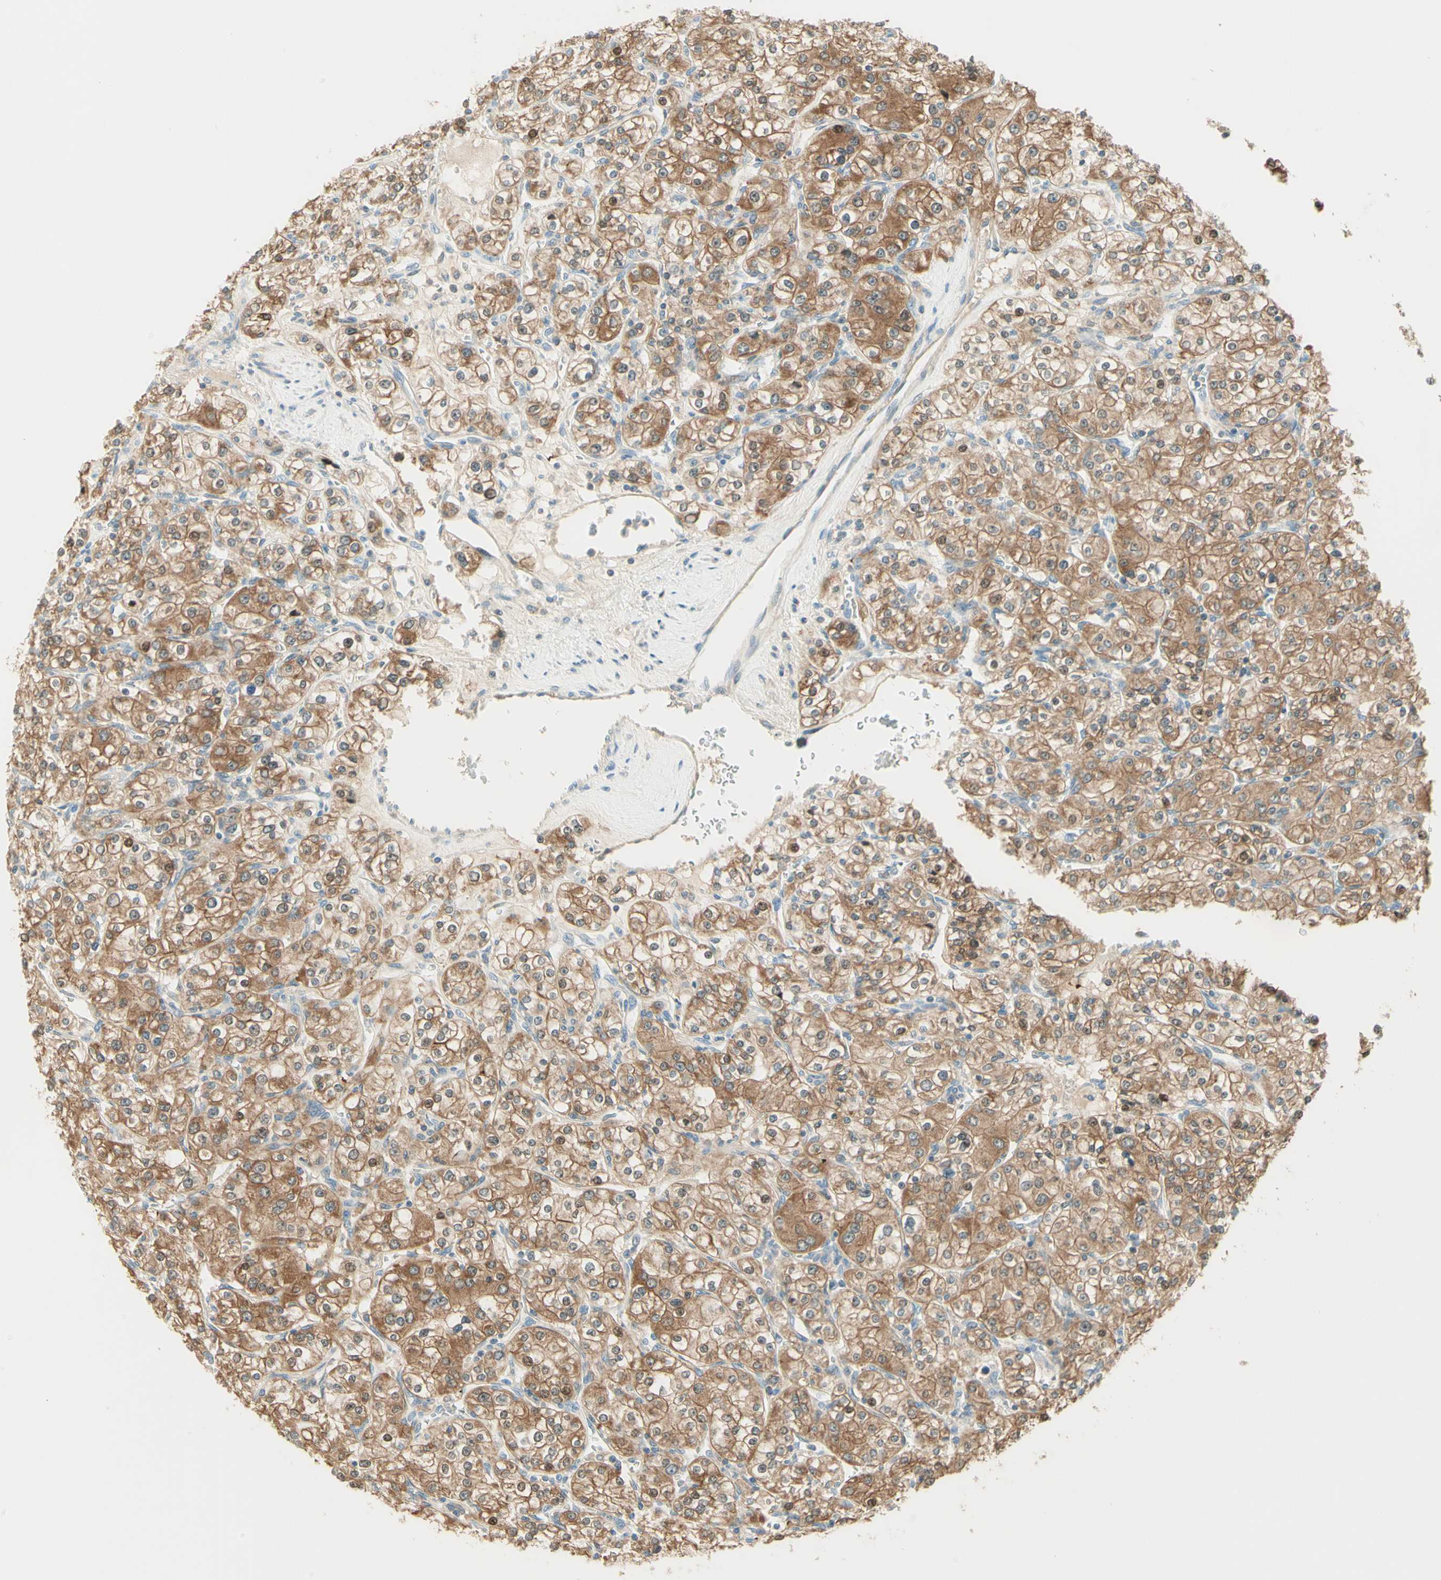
{"staining": {"intensity": "moderate", "quantity": ">75%", "location": "cytoplasmic/membranous"}, "tissue": "renal cancer", "cell_type": "Tumor cells", "image_type": "cancer", "snomed": [{"axis": "morphology", "description": "Adenocarcinoma, NOS"}, {"axis": "topography", "description": "Kidney"}], "caption": "This image demonstrates immunohistochemistry (IHC) staining of human adenocarcinoma (renal), with medium moderate cytoplasmic/membranous expression in about >75% of tumor cells.", "gene": "PROM1", "patient": {"sex": "male", "age": 77}}